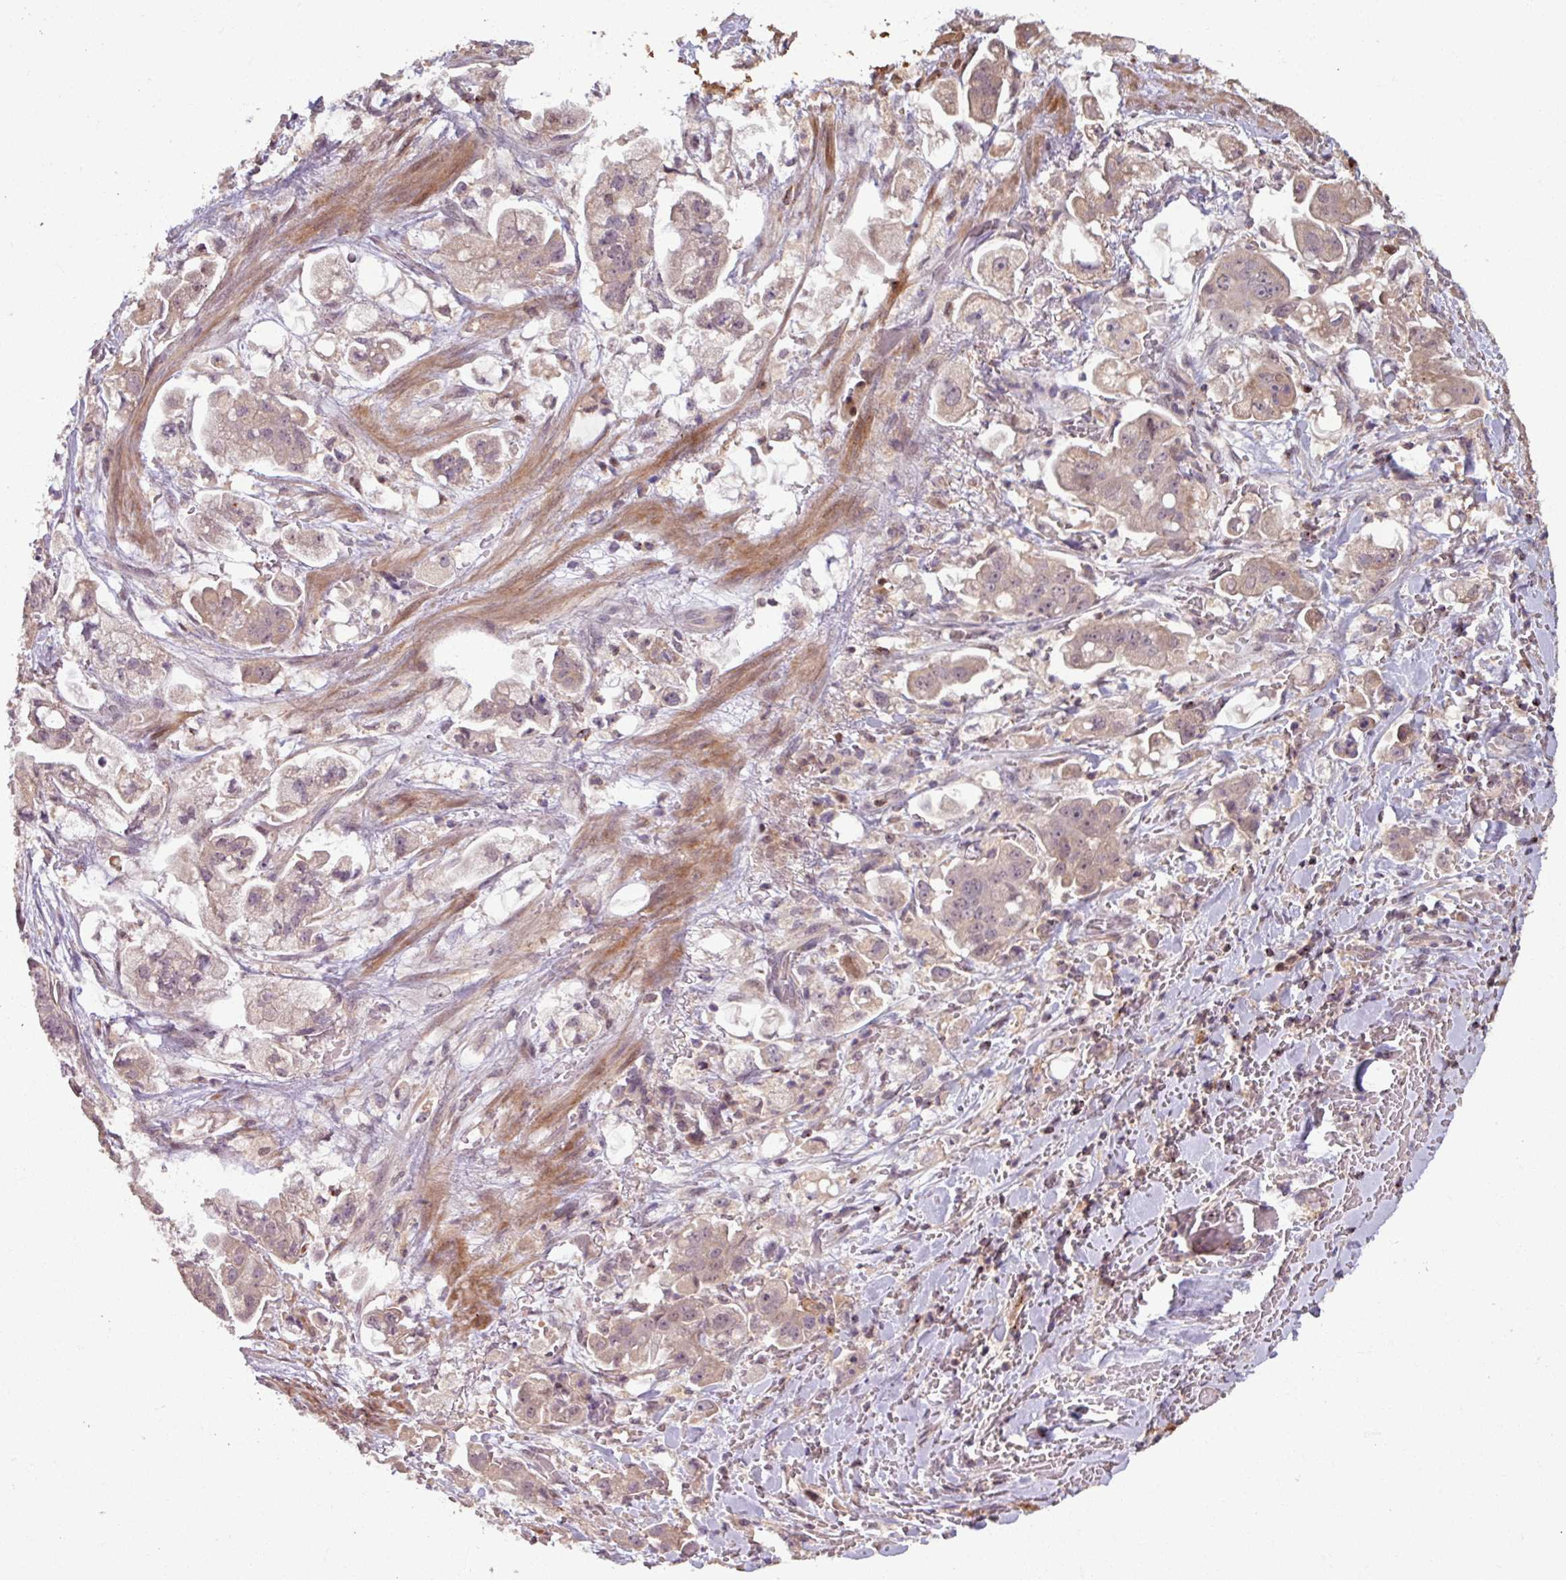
{"staining": {"intensity": "weak", "quantity": "25%-75%", "location": "cytoplasmic/membranous,nuclear"}, "tissue": "stomach cancer", "cell_type": "Tumor cells", "image_type": "cancer", "snomed": [{"axis": "morphology", "description": "Adenocarcinoma, NOS"}, {"axis": "topography", "description": "Stomach"}], "caption": "Adenocarcinoma (stomach) tissue displays weak cytoplasmic/membranous and nuclear expression in about 25%-75% of tumor cells, visualized by immunohistochemistry. The protein of interest is shown in brown color, while the nuclei are stained blue.", "gene": "OR6B1", "patient": {"sex": "male", "age": 62}}